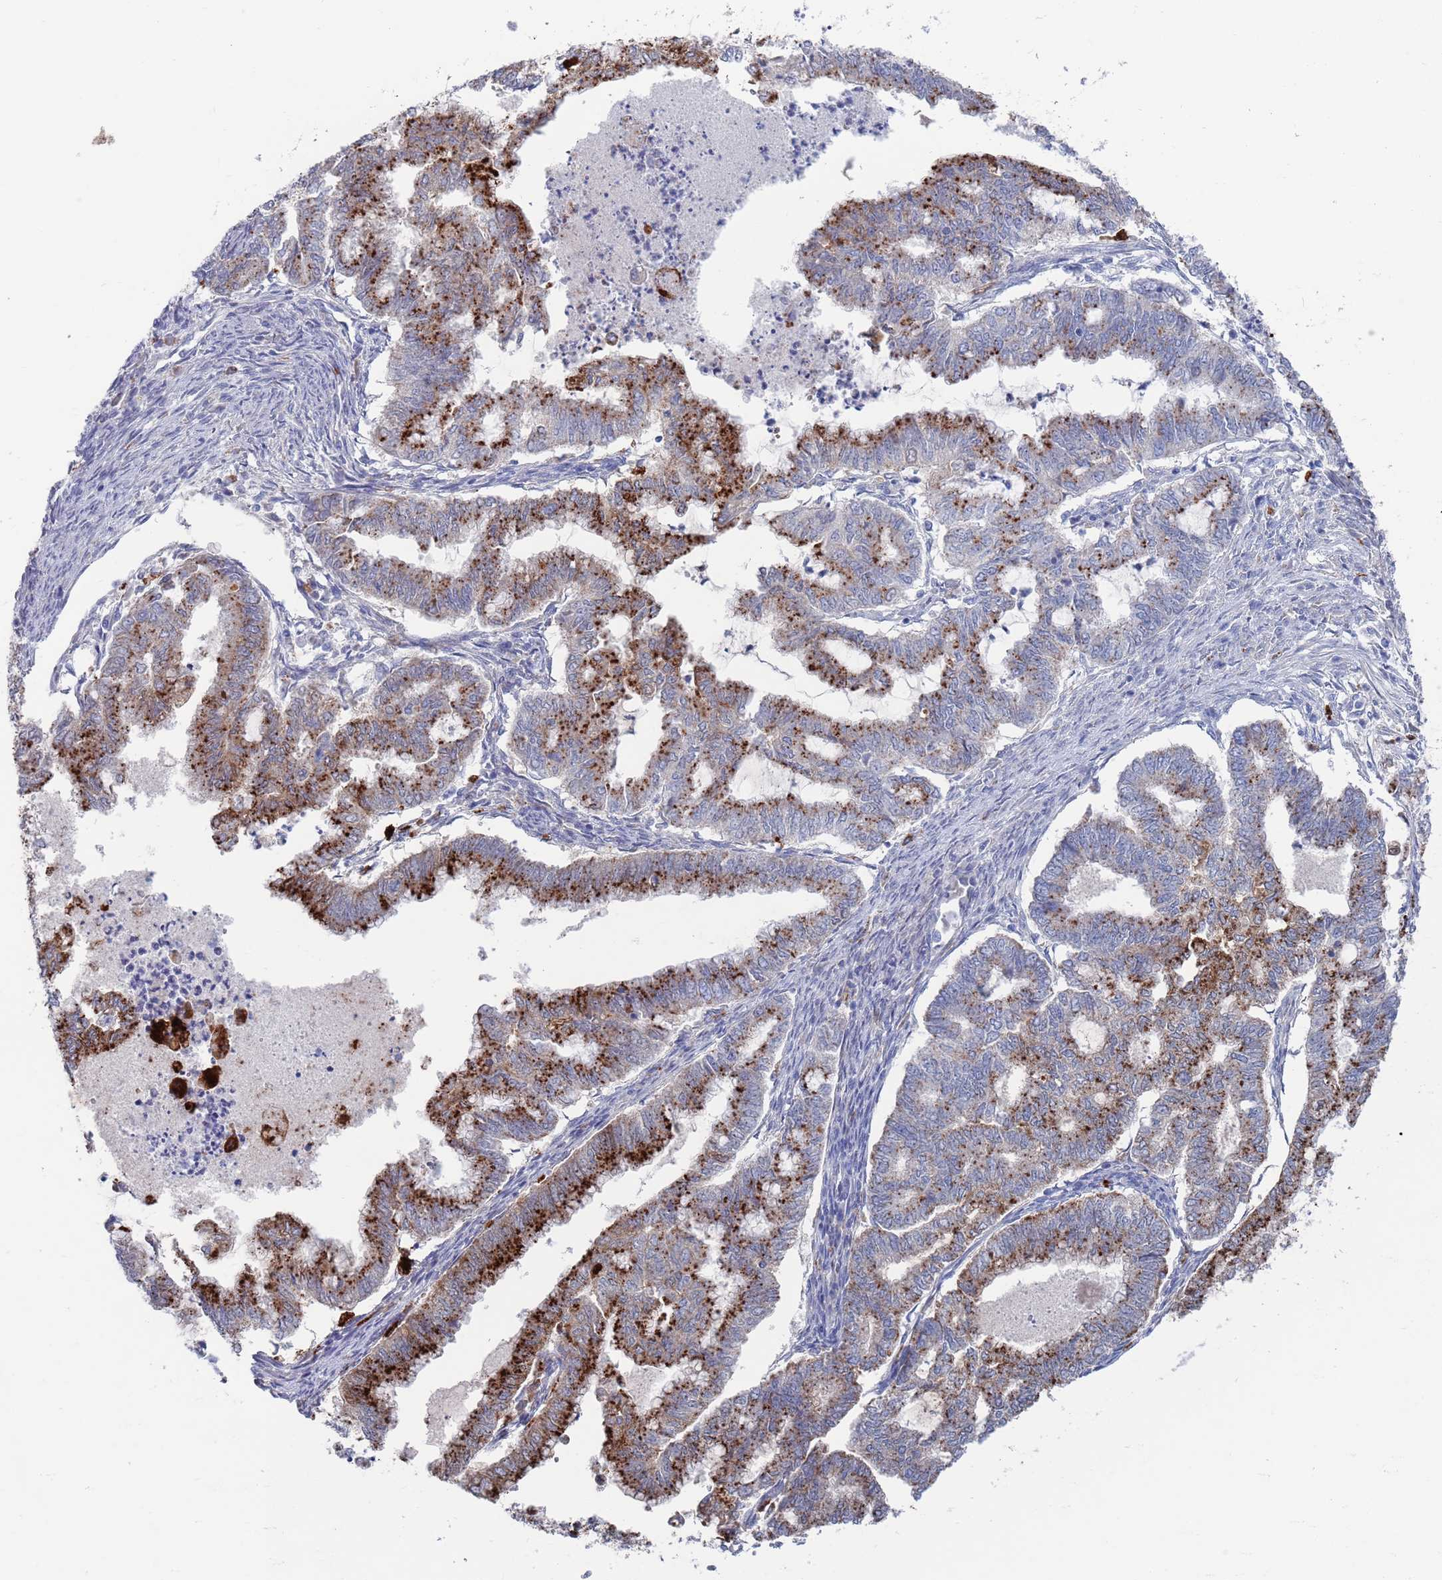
{"staining": {"intensity": "strong", "quantity": "25%-75%", "location": "cytoplasmic/membranous"}, "tissue": "endometrial cancer", "cell_type": "Tumor cells", "image_type": "cancer", "snomed": [{"axis": "morphology", "description": "Adenocarcinoma, NOS"}, {"axis": "topography", "description": "Endometrium"}], "caption": "This image exhibits immunohistochemistry staining of endometrial cancer, with high strong cytoplasmic/membranous staining in about 25%-75% of tumor cells.", "gene": "FUCA1", "patient": {"sex": "female", "age": 79}}